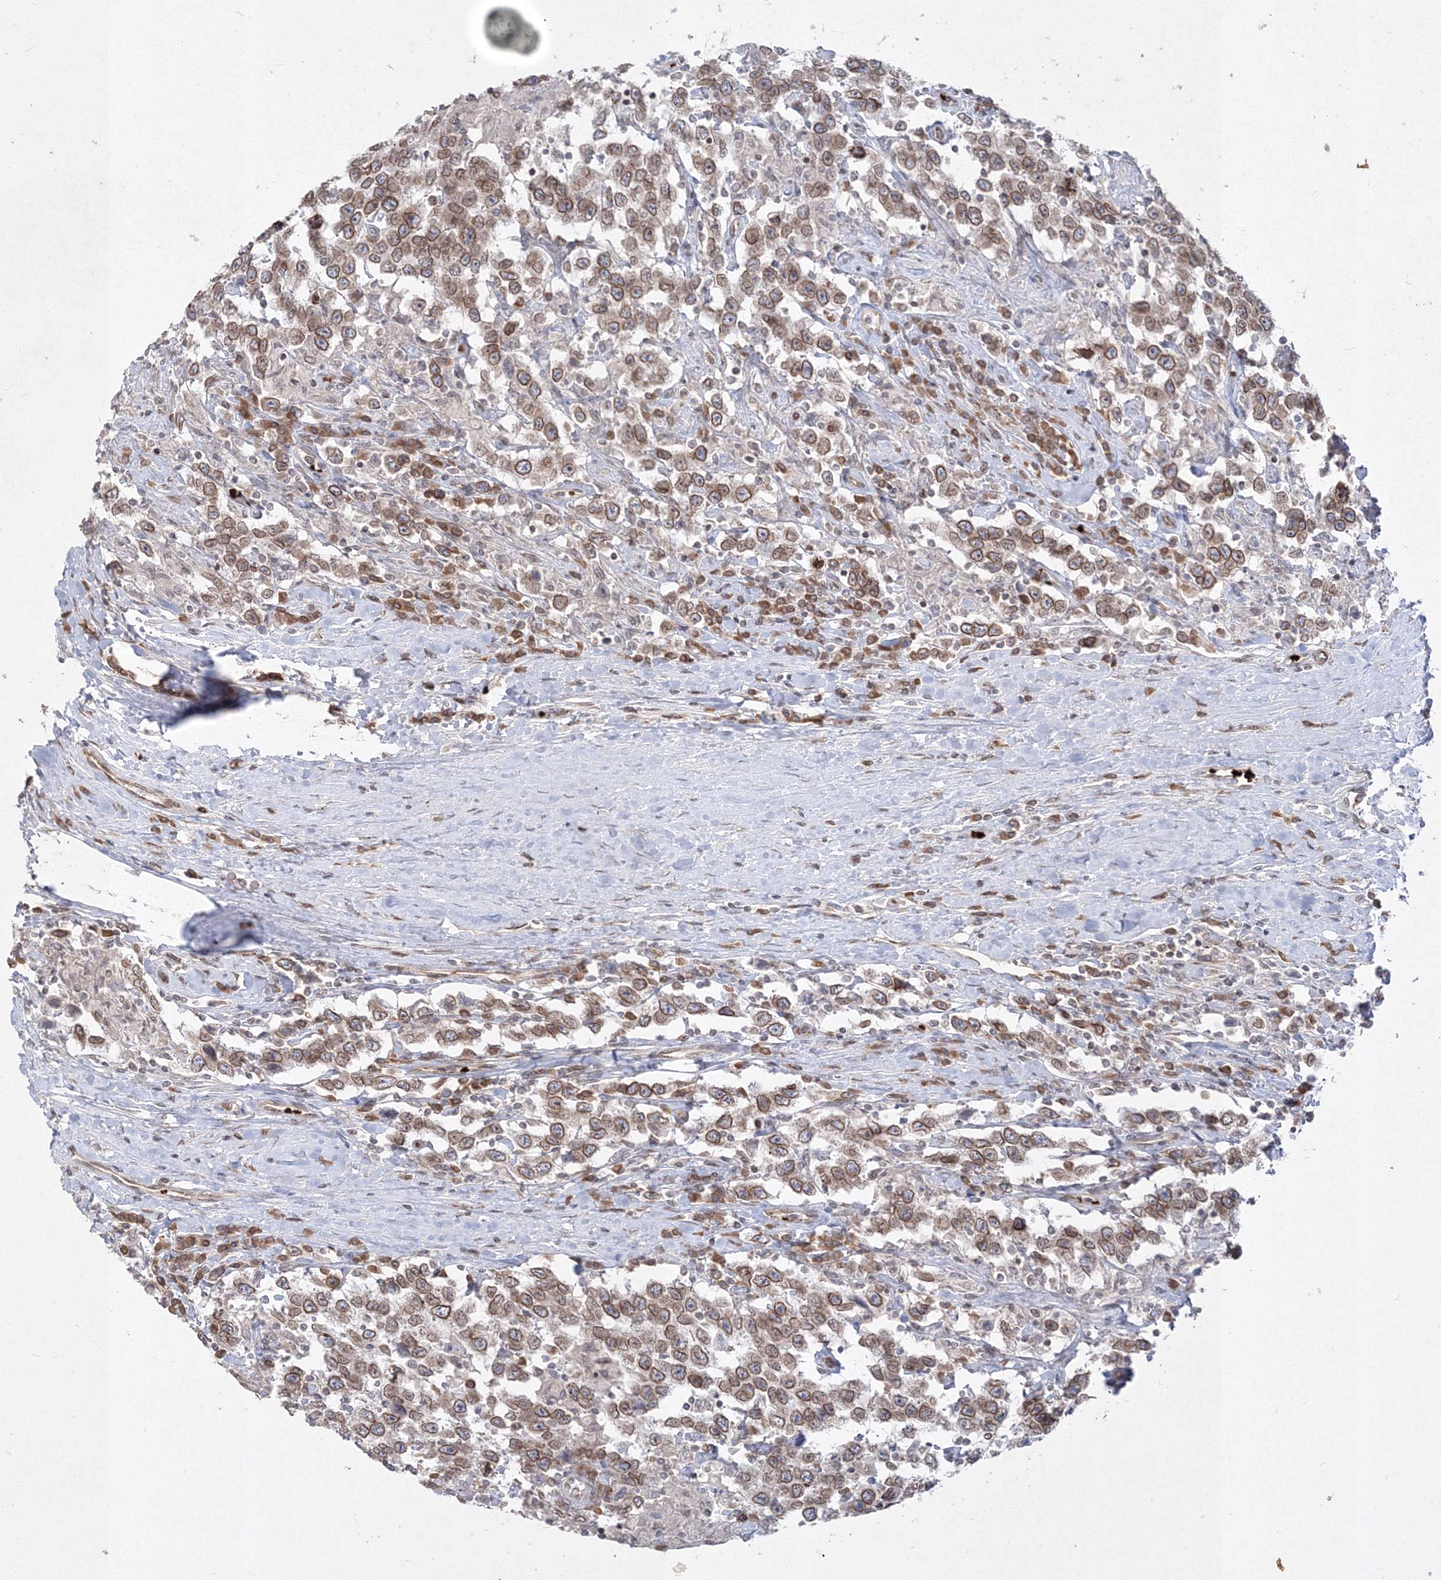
{"staining": {"intensity": "moderate", "quantity": ">75%", "location": "cytoplasmic/membranous,nuclear"}, "tissue": "testis cancer", "cell_type": "Tumor cells", "image_type": "cancer", "snomed": [{"axis": "morphology", "description": "Seminoma, NOS"}, {"axis": "topography", "description": "Testis"}], "caption": "Immunohistochemistry of testis cancer (seminoma) displays medium levels of moderate cytoplasmic/membranous and nuclear expression in approximately >75% of tumor cells. (DAB IHC, brown staining for protein, blue staining for nuclei).", "gene": "DNAJB2", "patient": {"sex": "male", "age": 41}}